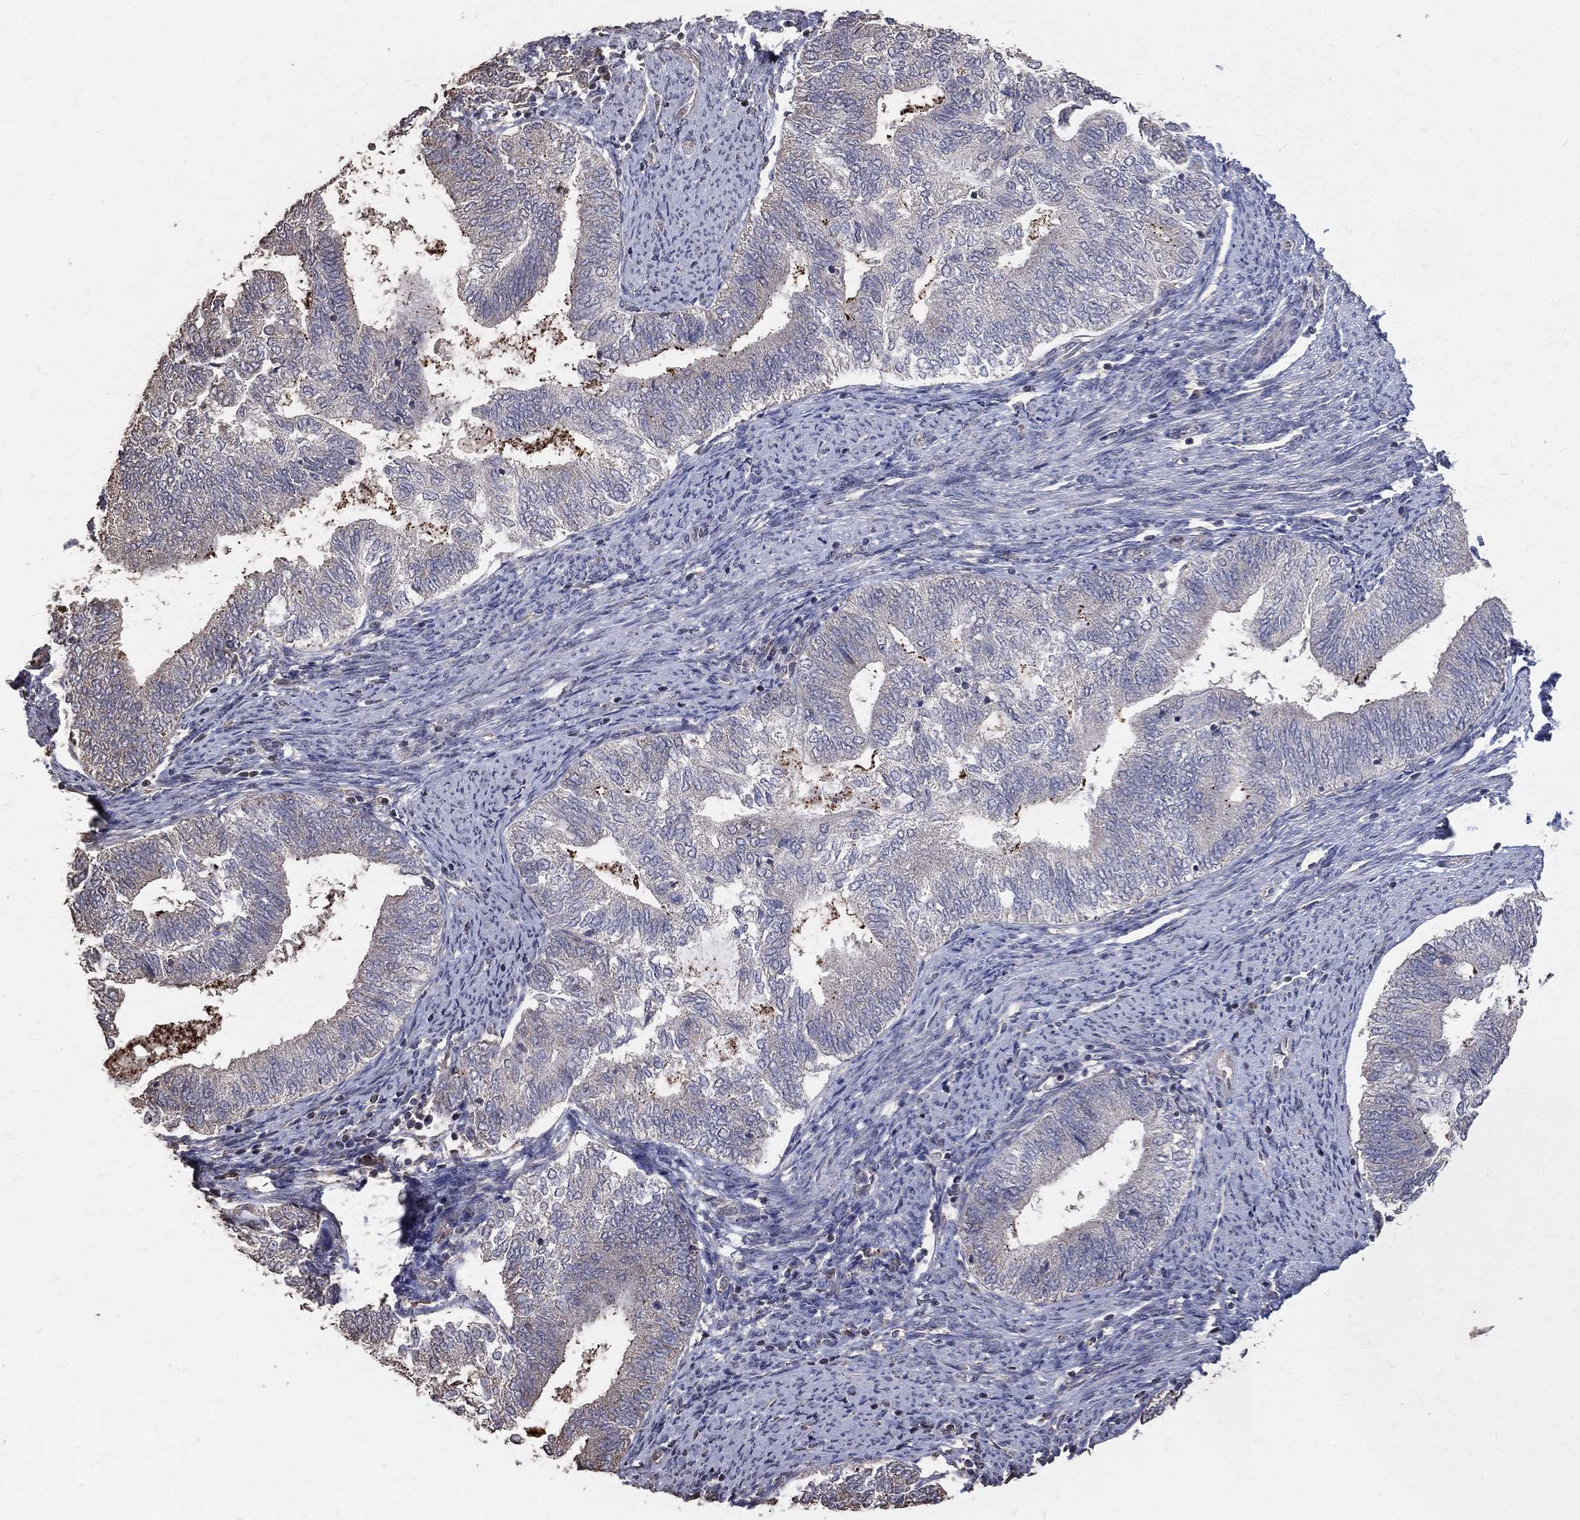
{"staining": {"intensity": "negative", "quantity": "none", "location": "none"}, "tissue": "endometrial cancer", "cell_type": "Tumor cells", "image_type": "cancer", "snomed": [{"axis": "morphology", "description": "Adenocarcinoma, NOS"}, {"axis": "topography", "description": "Endometrium"}], "caption": "A photomicrograph of human endometrial adenocarcinoma is negative for staining in tumor cells.", "gene": "LY6K", "patient": {"sex": "female", "age": 65}}